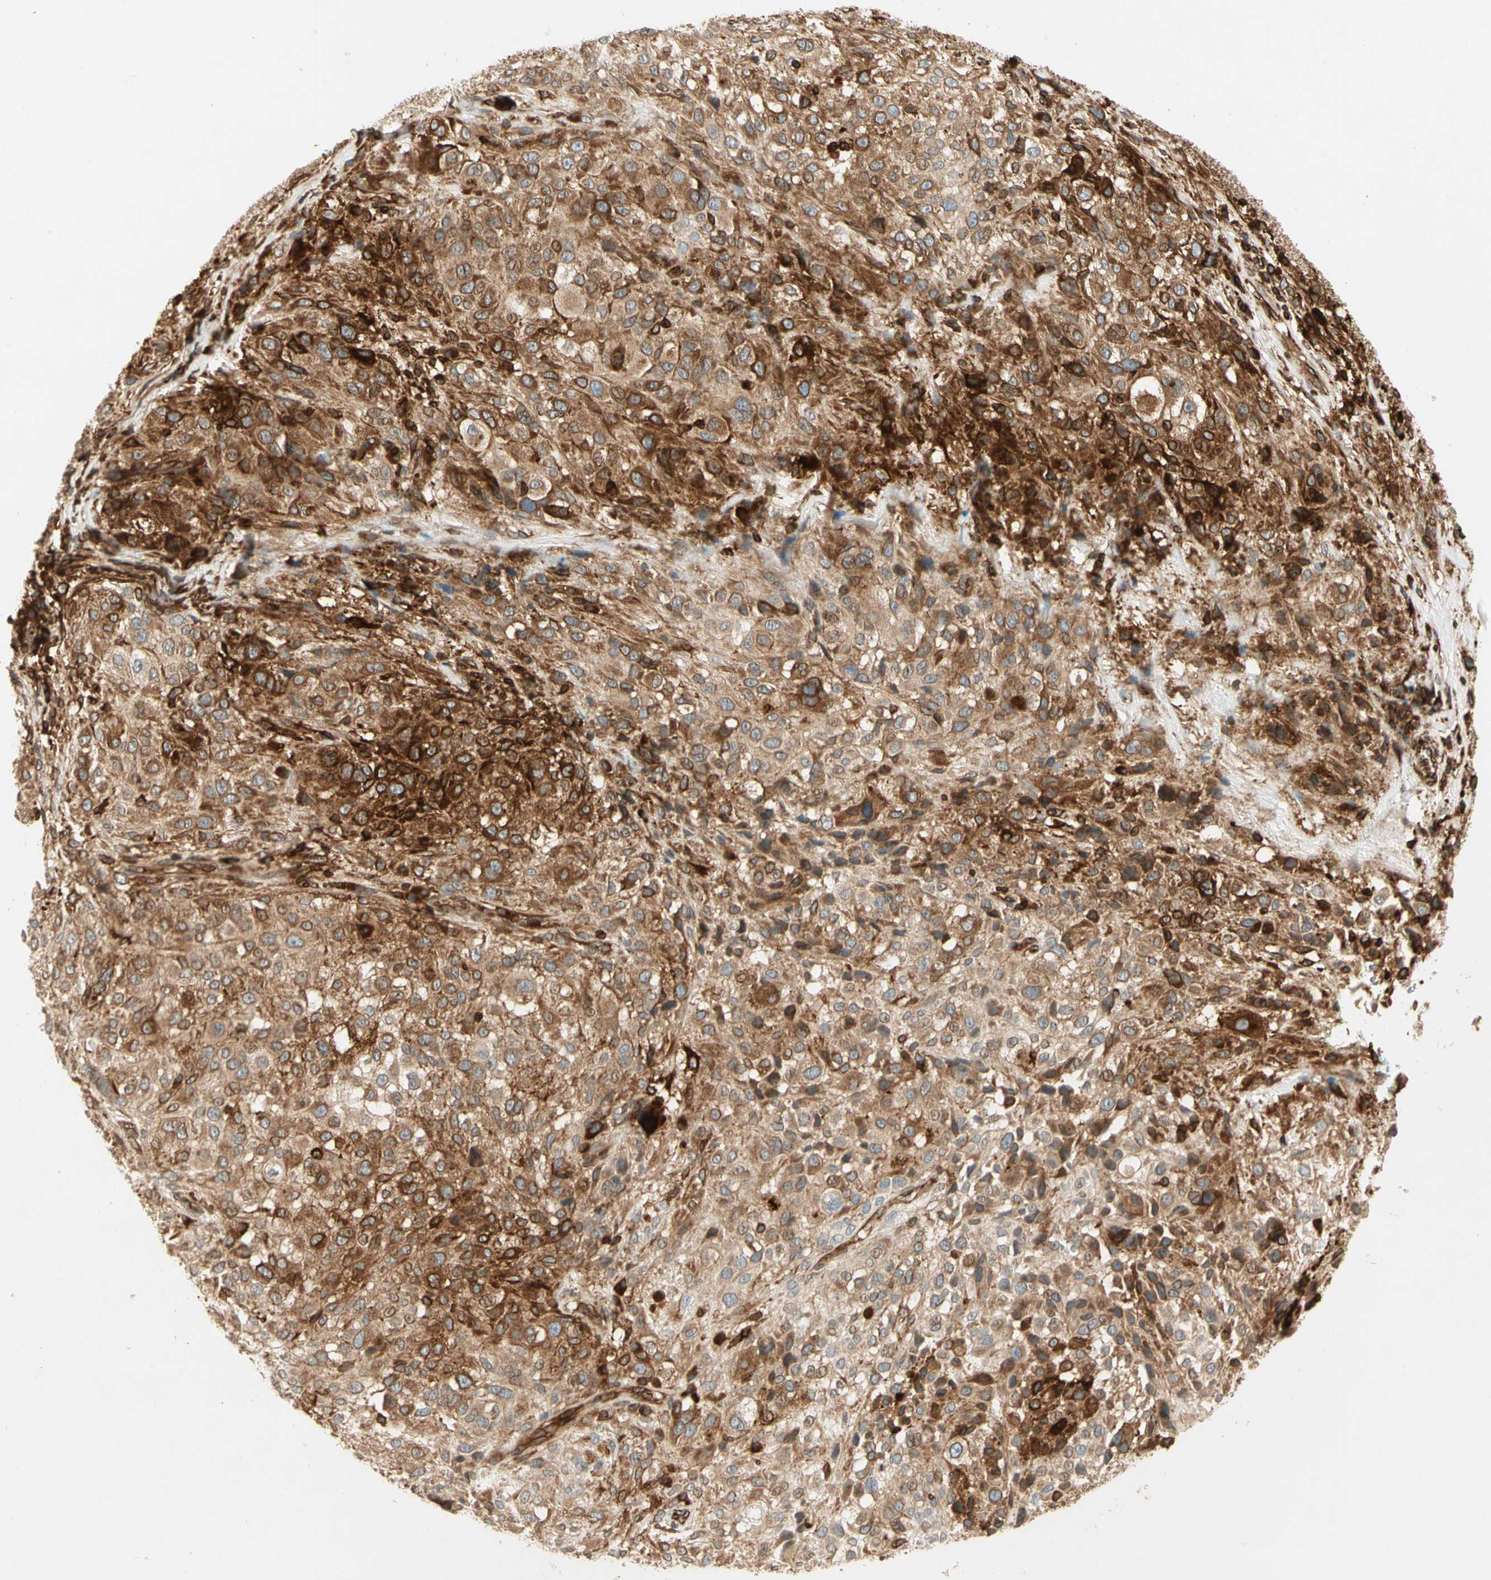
{"staining": {"intensity": "strong", "quantity": ">75%", "location": "cytoplasmic/membranous"}, "tissue": "melanoma", "cell_type": "Tumor cells", "image_type": "cancer", "snomed": [{"axis": "morphology", "description": "Necrosis, NOS"}, {"axis": "morphology", "description": "Malignant melanoma, NOS"}, {"axis": "topography", "description": "Skin"}], "caption": "An image showing strong cytoplasmic/membranous staining in about >75% of tumor cells in melanoma, as visualized by brown immunohistochemical staining.", "gene": "TAPBP", "patient": {"sex": "female", "age": 87}}